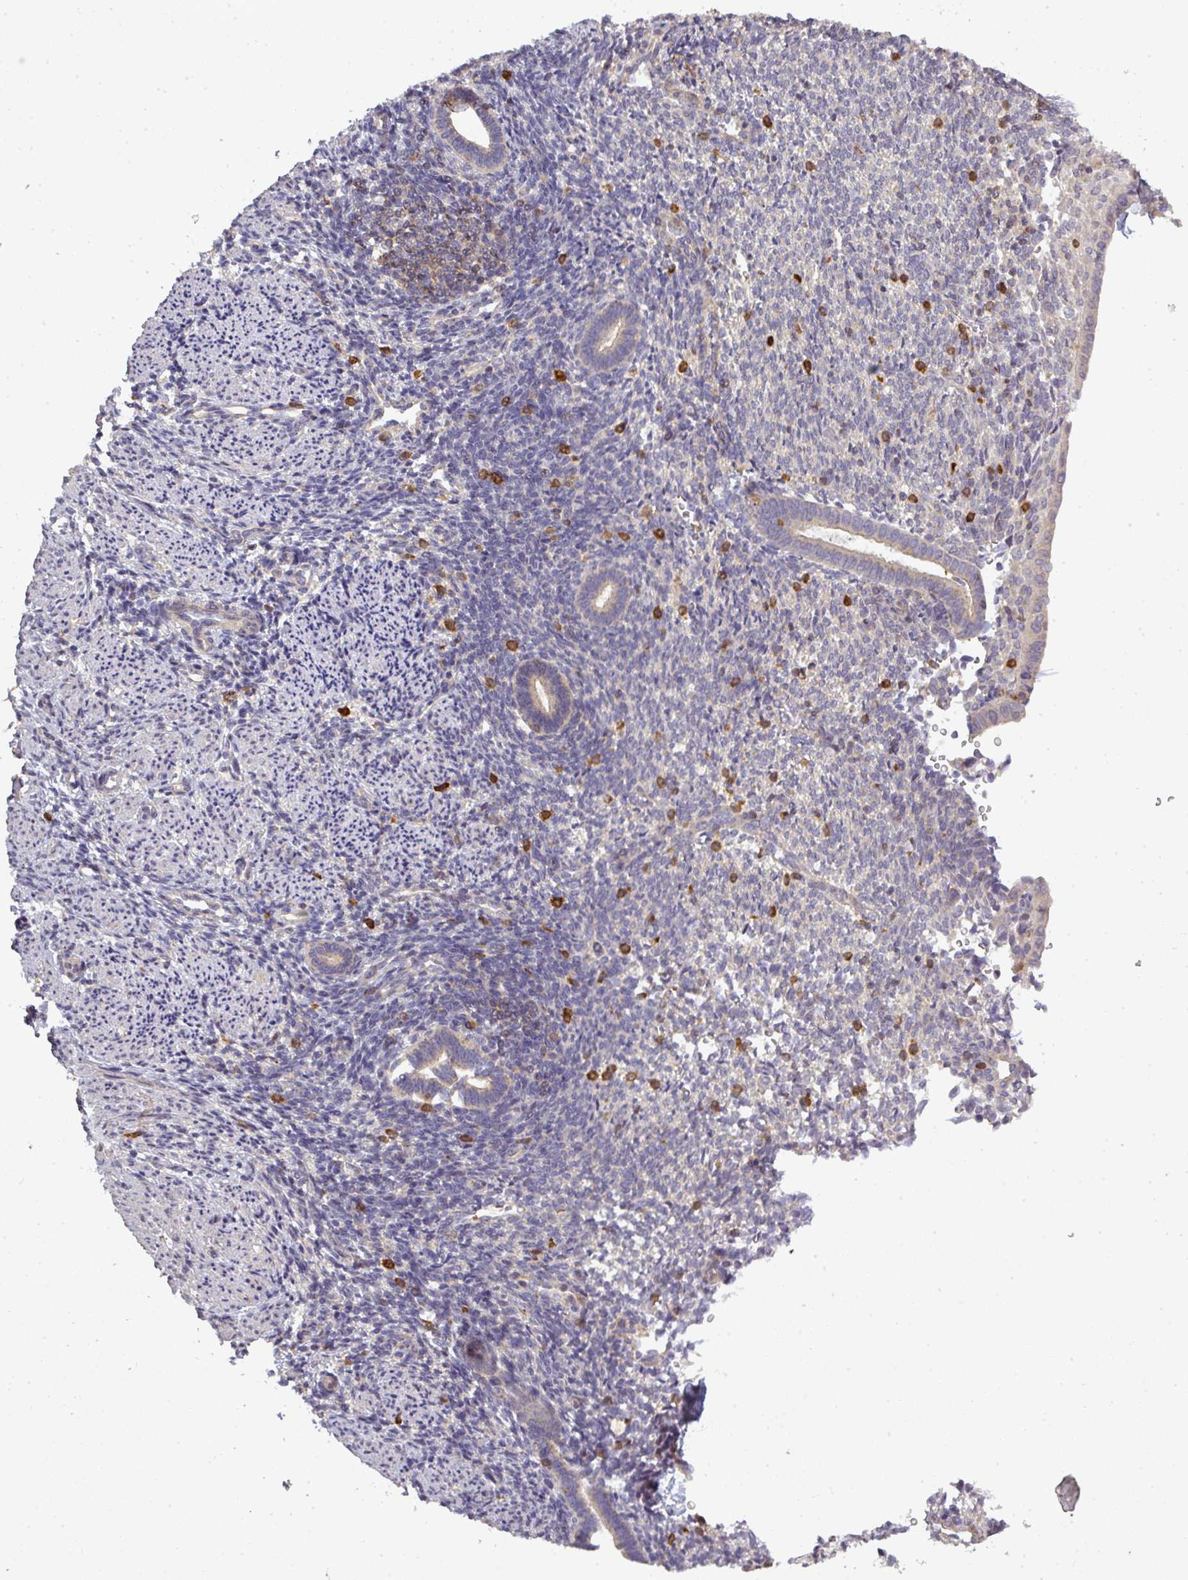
{"staining": {"intensity": "negative", "quantity": "none", "location": "none"}, "tissue": "endometrium", "cell_type": "Cells in endometrial stroma", "image_type": "normal", "snomed": [{"axis": "morphology", "description": "Normal tissue, NOS"}, {"axis": "topography", "description": "Endometrium"}], "caption": "This is an immunohistochemistry image of normal human endometrium. There is no staining in cells in endometrial stroma.", "gene": "NIN", "patient": {"sex": "female", "age": 32}}